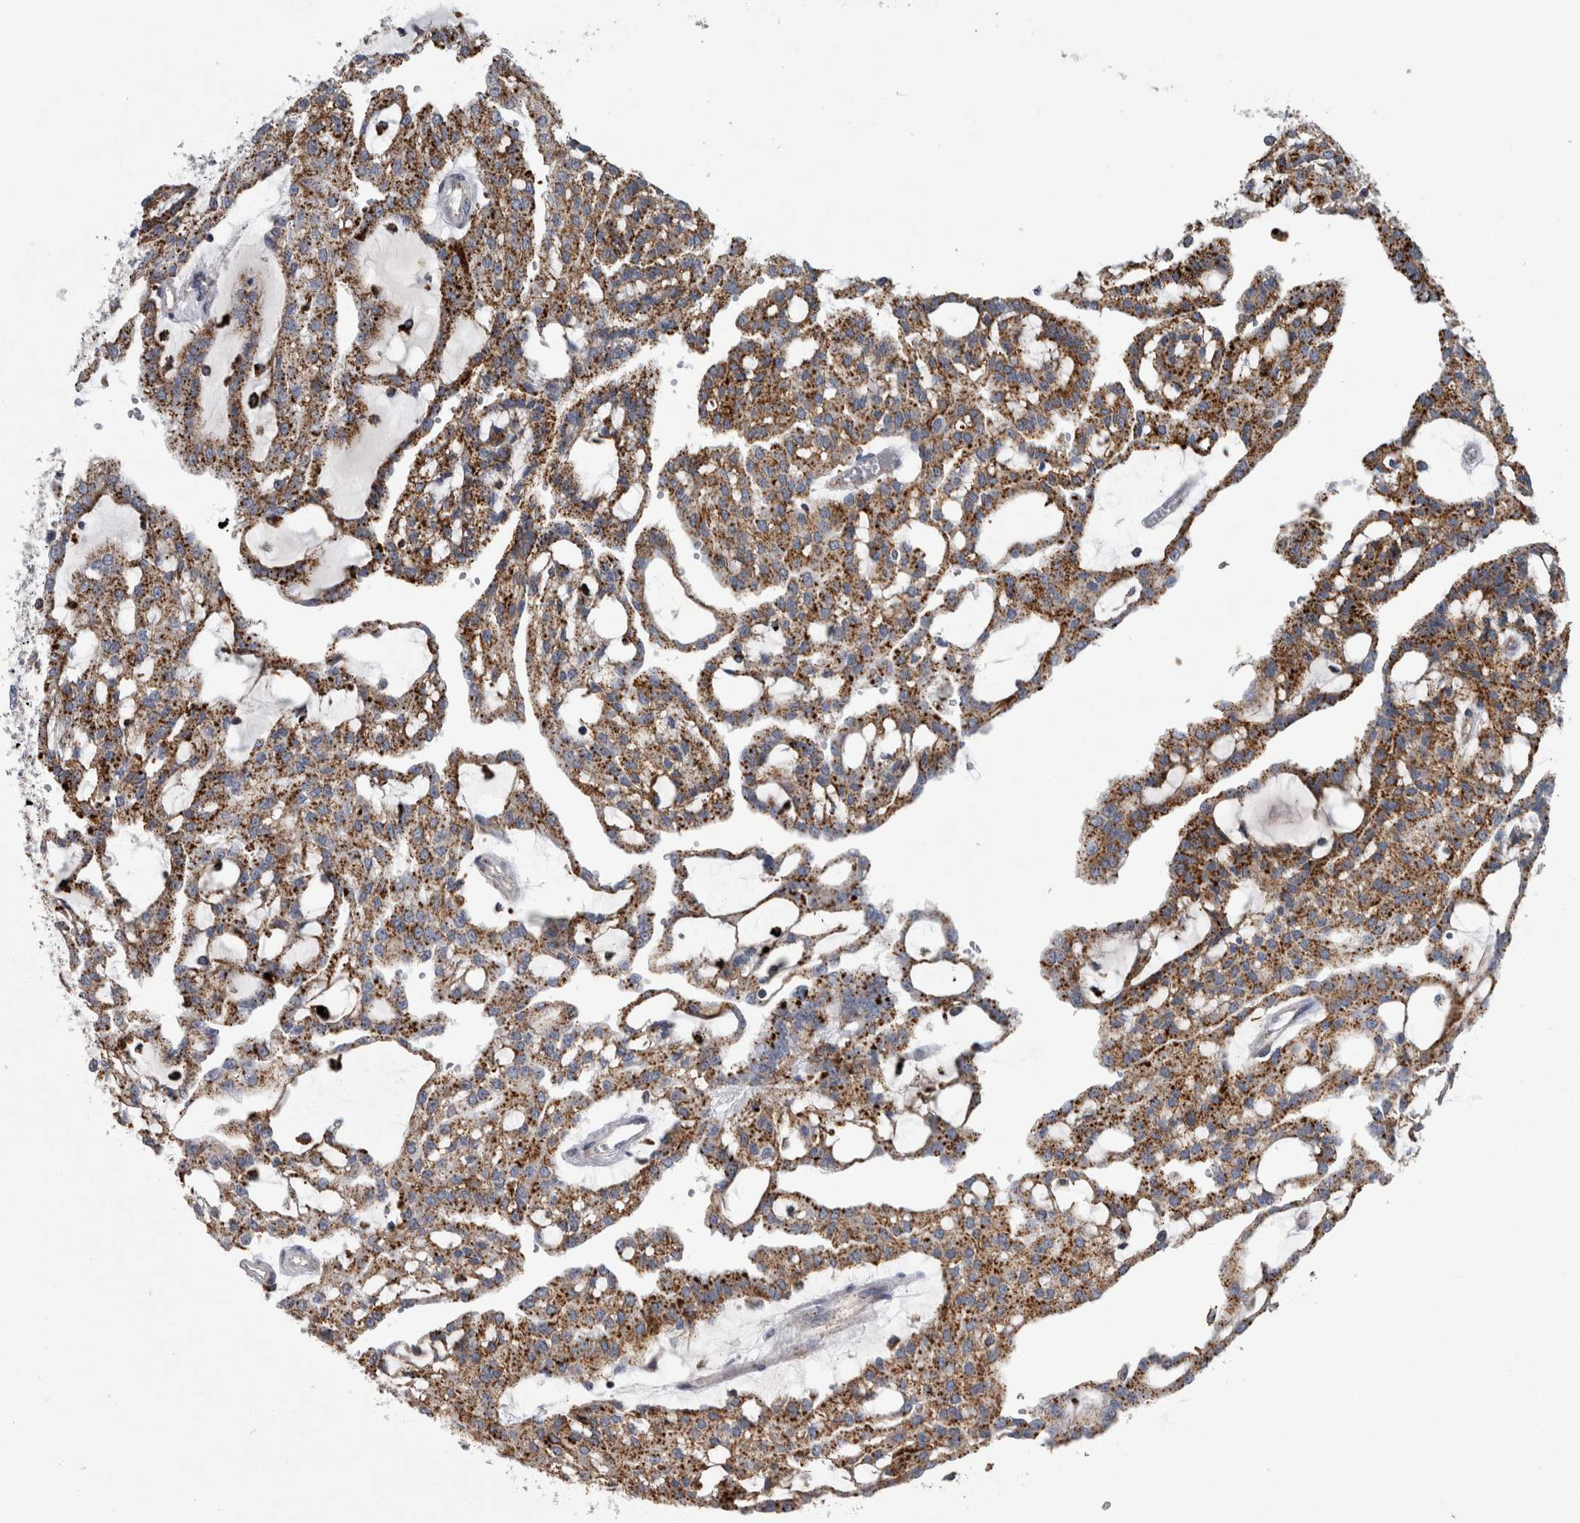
{"staining": {"intensity": "strong", "quantity": ">75%", "location": "cytoplasmic/membranous"}, "tissue": "renal cancer", "cell_type": "Tumor cells", "image_type": "cancer", "snomed": [{"axis": "morphology", "description": "Adenocarcinoma, NOS"}, {"axis": "topography", "description": "Kidney"}], "caption": "DAB (3,3'-diaminobenzidine) immunohistochemical staining of renal adenocarcinoma demonstrates strong cytoplasmic/membranous protein staining in approximately >75% of tumor cells.", "gene": "DPP7", "patient": {"sex": "male", "age": 63}}